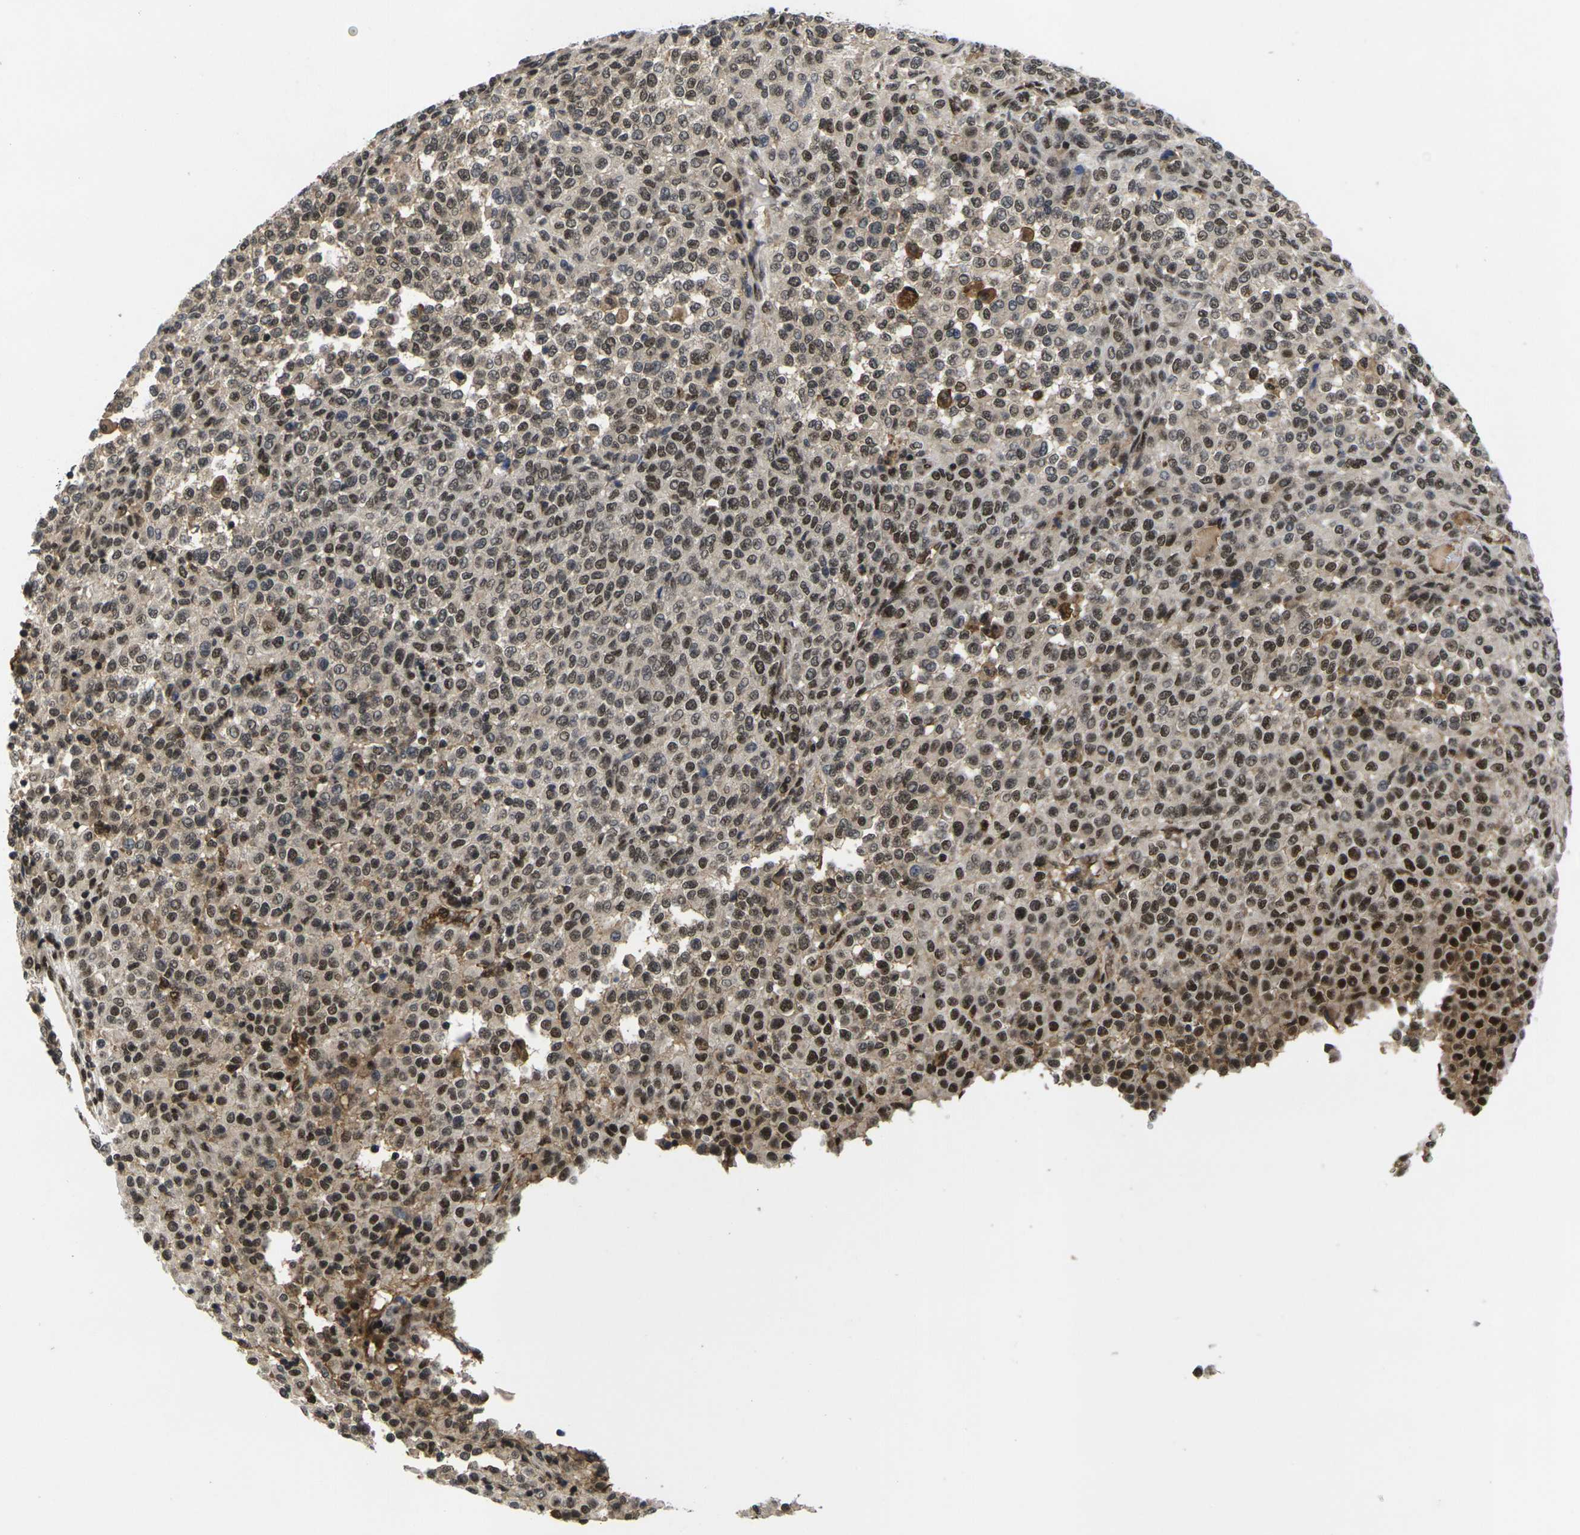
{"staining": {"intensity": "moderate", "quantity": "25%-75%", "location": "nuclear"}, "tissue": "melanoma", "cell_type": "Tumor cells", "image_type": "cancer", "snomed": [{"axis": "morphology", "description": "Malignant melanoma, Metastatic site"}, {"axis": "topography", "description": "Pancreas"}], "caption": "An image showing moderate nuclear staining in approximately 25%-75% of tumor cells in melanoma, as visualized by brown immunohistochemical staining.", "gene": "GTF2E1", "patient": {"sex": "female", "age": 30}}